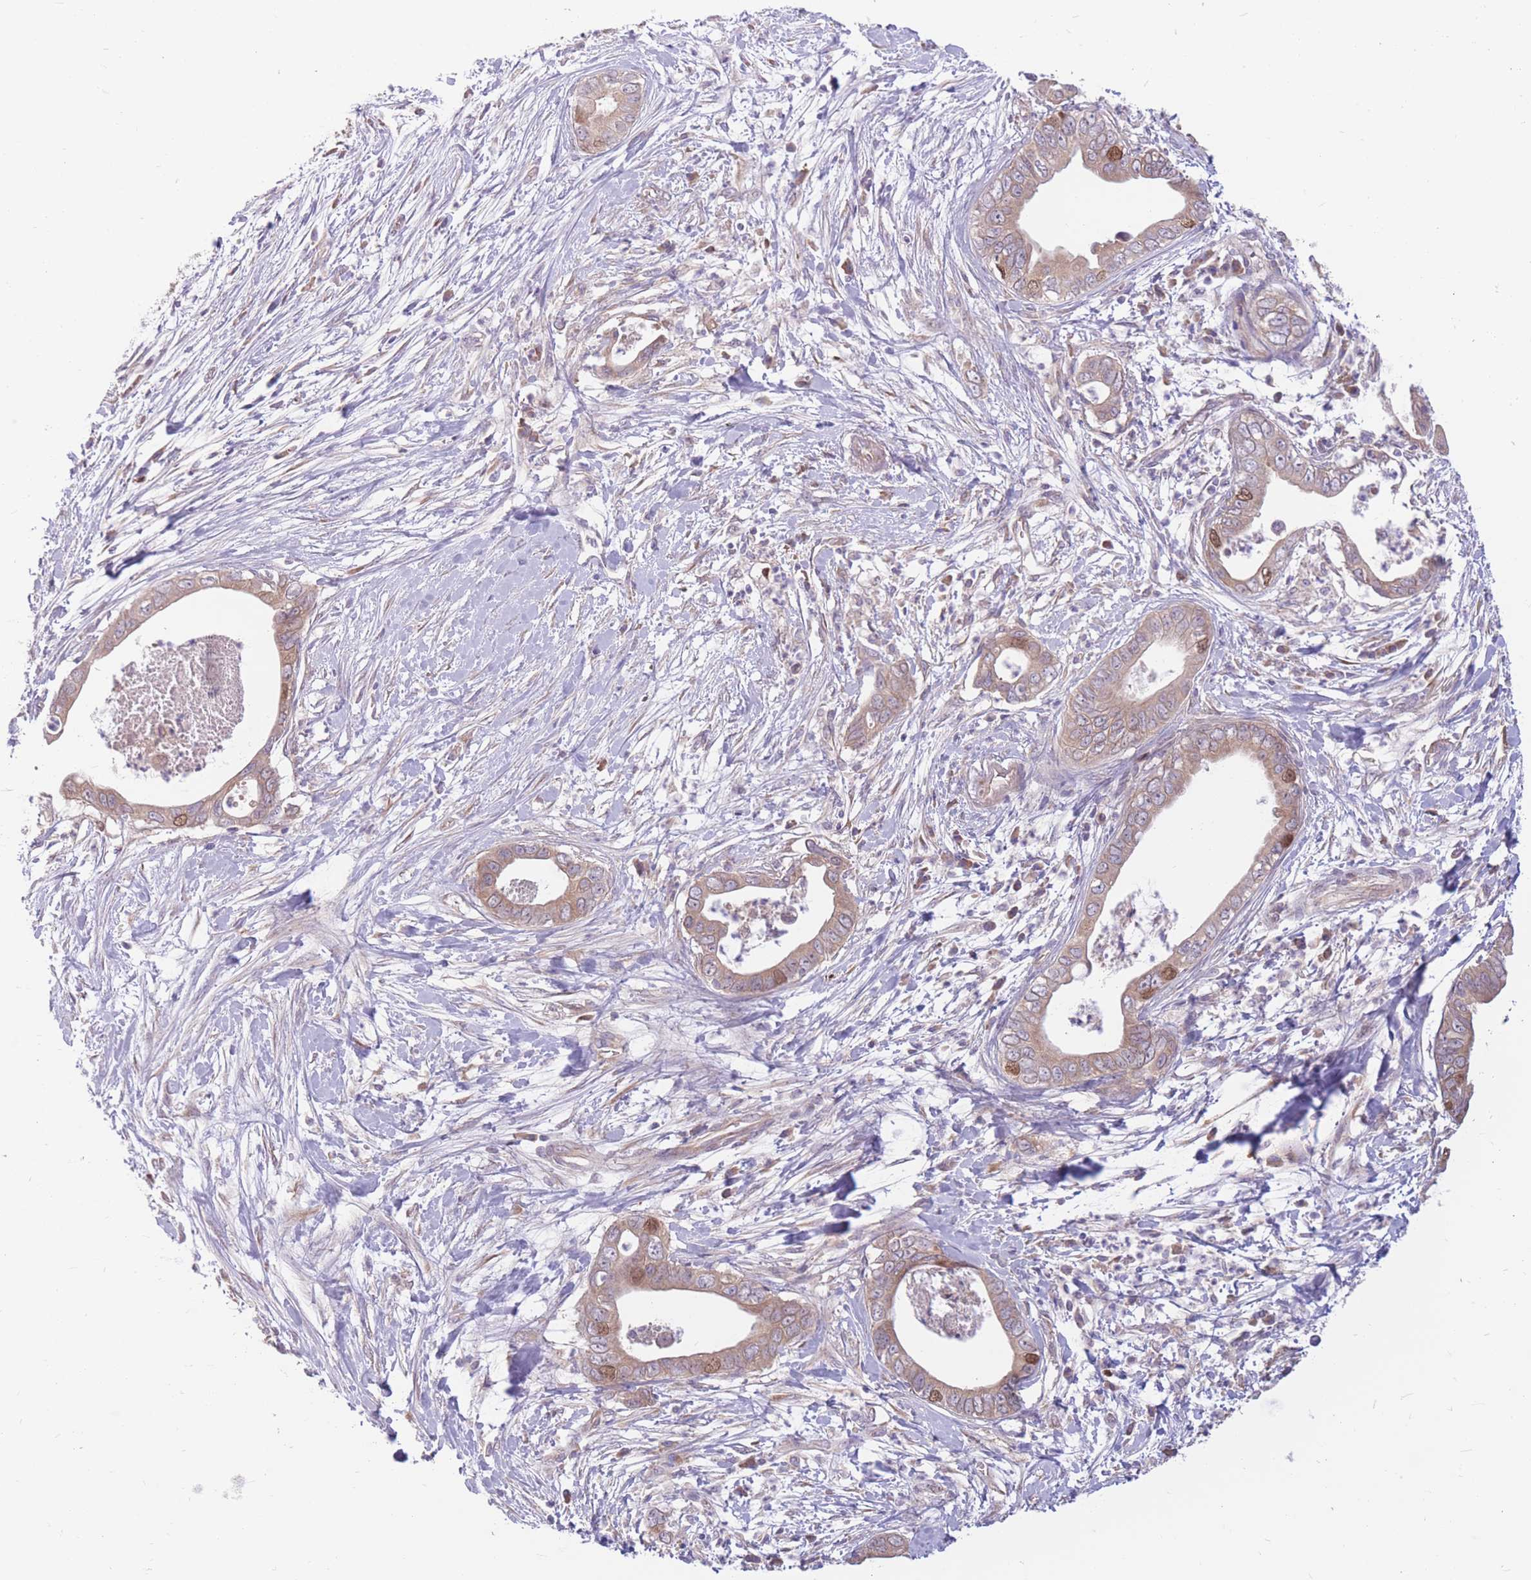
{"staining": {"intensity": "moderate", "quantity": "<25%", "location": "cytoplasmic/membranous,nuclear"}, "tissue": "pancreatic cancer", "cell_type": "Tumor cells", "image_type": "cancer", "snomed": [{"axis": "morphology", "description": "Adenocarcinoma, NOS"}, {"axis": "topography", "description": "Pancreas"}], "caption": "A histopathology image showing moderate cytoplasmic/membranous and nuclear positivity in about <25% of tumor cells in pancreatic adenocarcinoma, as visualized by brown immunohistochemical staining.", "gene": "GMNN", "patient": {"sex": "male", "age": 75}}